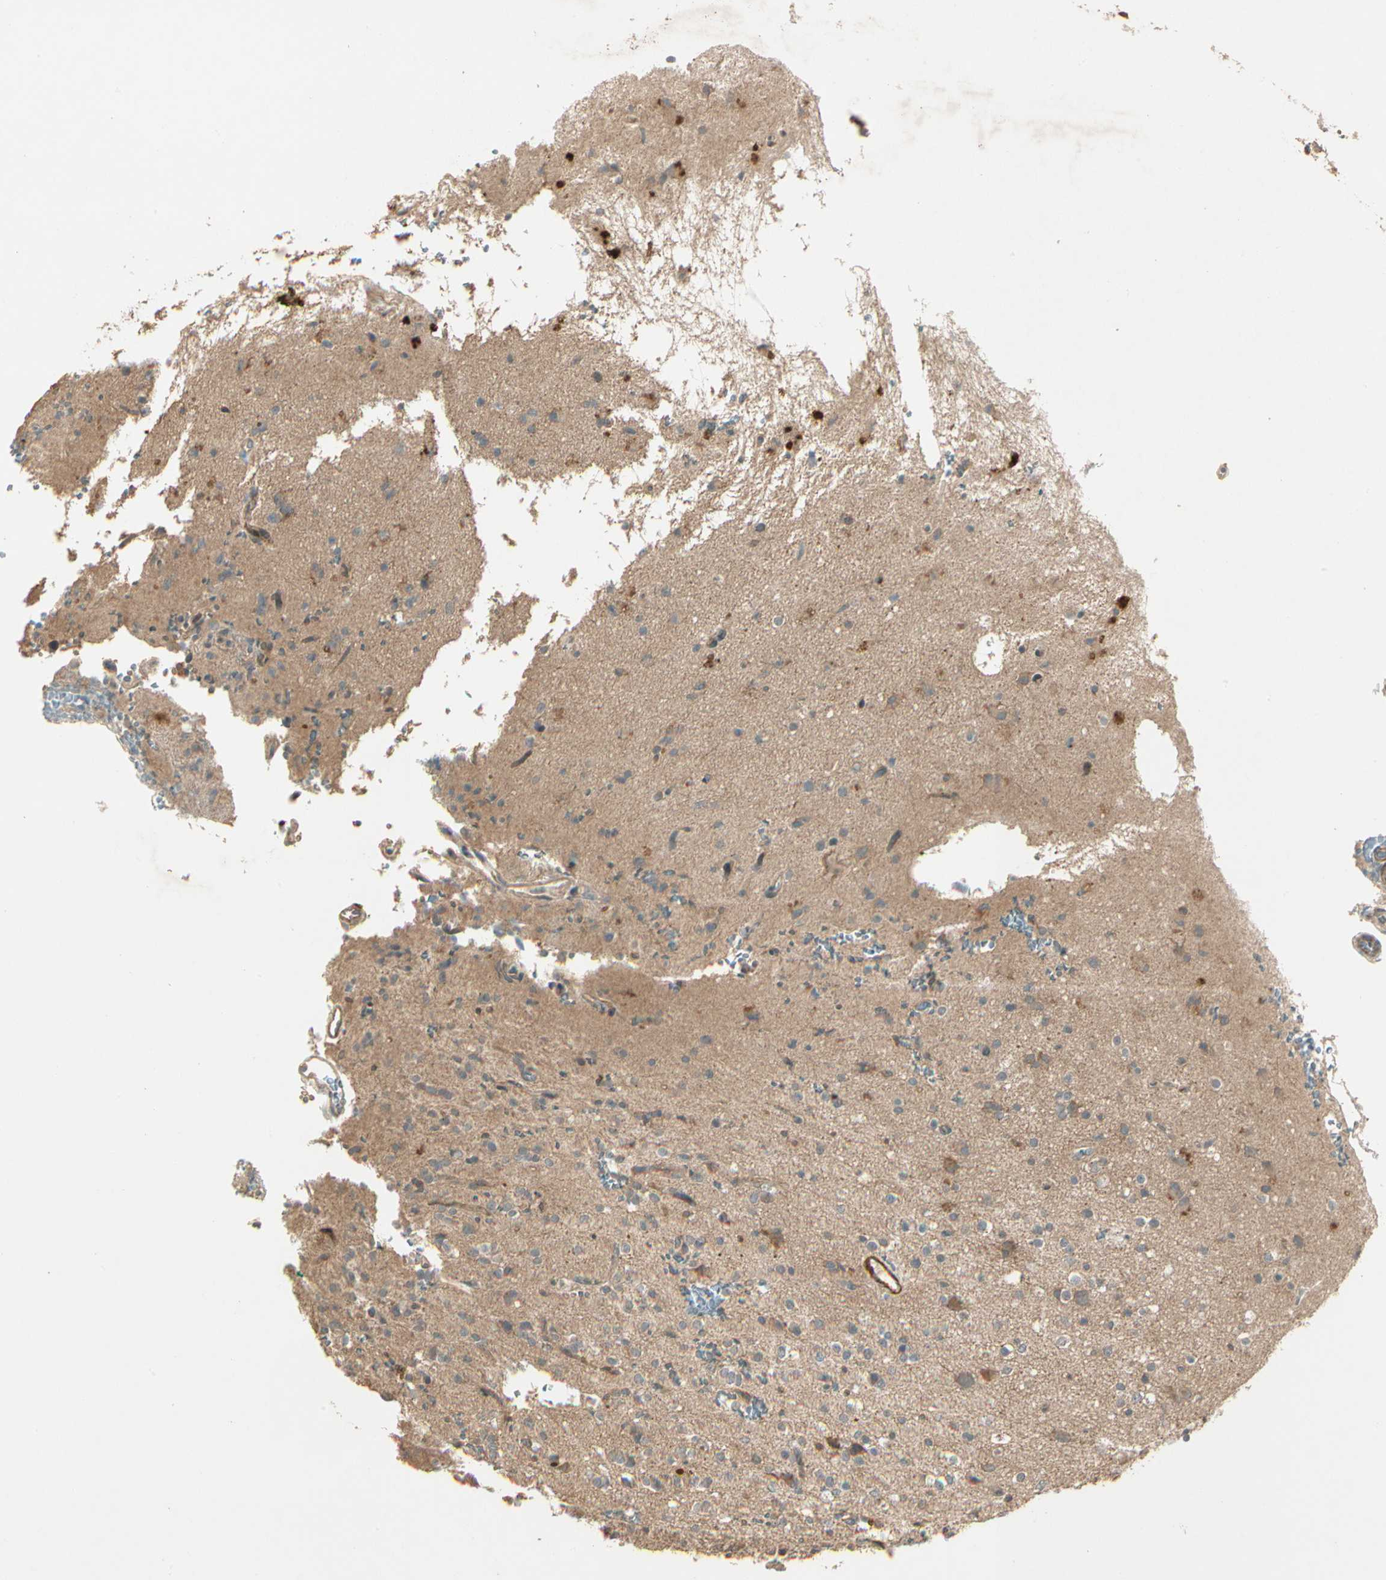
{"staining": {"intensity": "moderate", "quantity": "<25%", "location": "cytoplasmic/membranous"}, "tissue": "glioma", "cell_type": "Tumor cells", "image_type": "cancer", "snomed": [{"axis": "morphology", "description": "Glioma, malignant, High grade"}, {"axis": "topography", "description": "Brain"}], "caption": "Brown immunohistochemical staining in human glioma demonstrates moderate cytoplasmic/membranous expression in approximately <25% of tumor cells.", "gene": "ACVR1", "patient": {"sex": "male", "age": 47}}